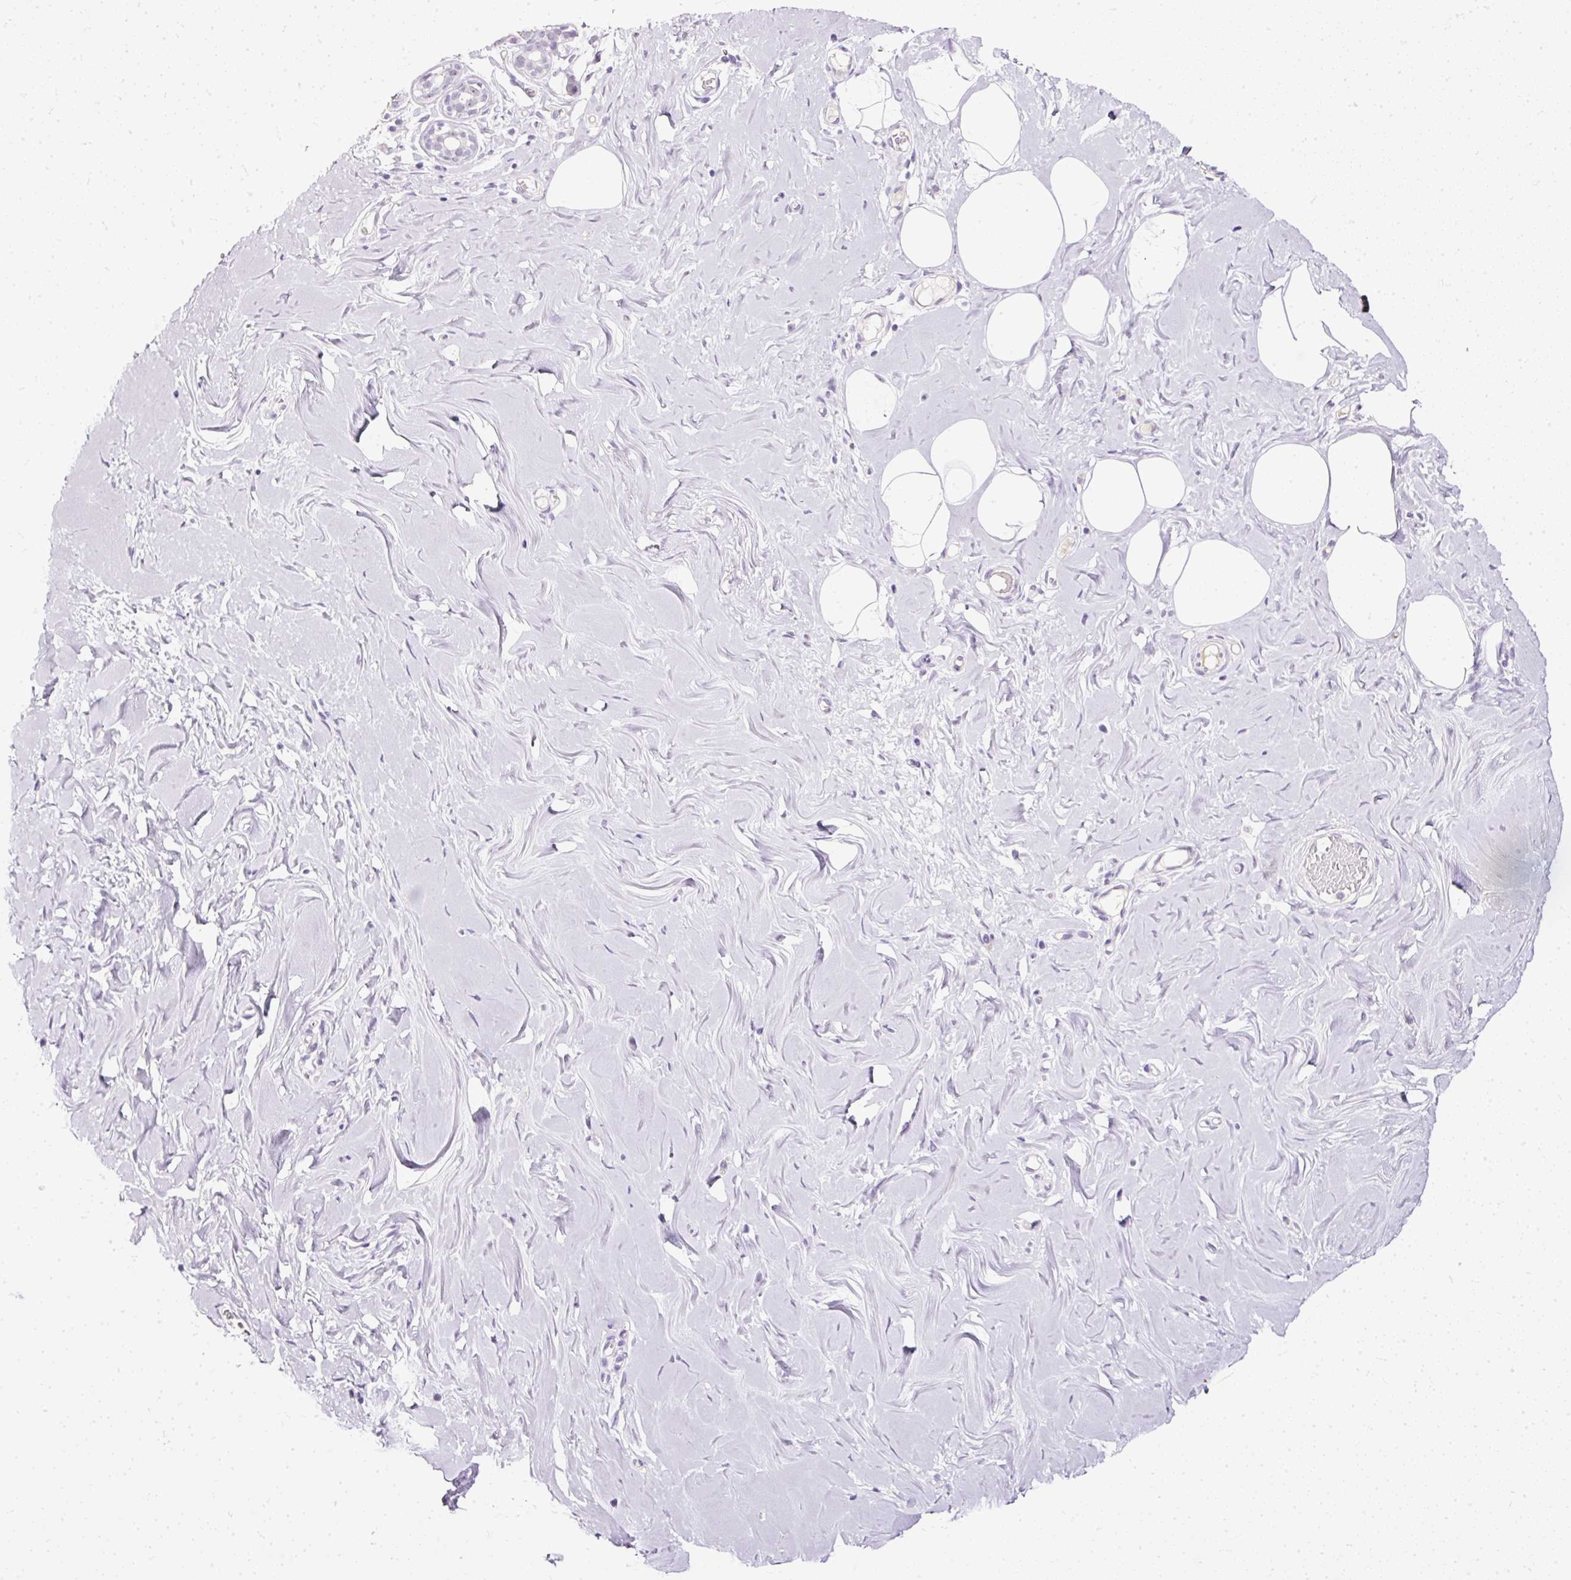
{"staining": {"intensity": "negative", "quantity": "none", "location": "none"}, "tissue": "breast", "cell_type": "Adipocytes", "image_type": "normal", "snomed": [{"axis": "morphology", "description": "Normal tissue, NOS"}, {"axis": "topography", "description": "Breast"}], "caption": "IHC image of normal breast stained for a protein (brown), which displays no expression in adipocytes. Brightfield microscopy of IHC stained with DAB (3,3'-diaminobenzidine) (brown) and hematoxylin (blue), captured at high magnification.", "gene": "PDE6B", "patient": {"sex": "female", "age": 27}}